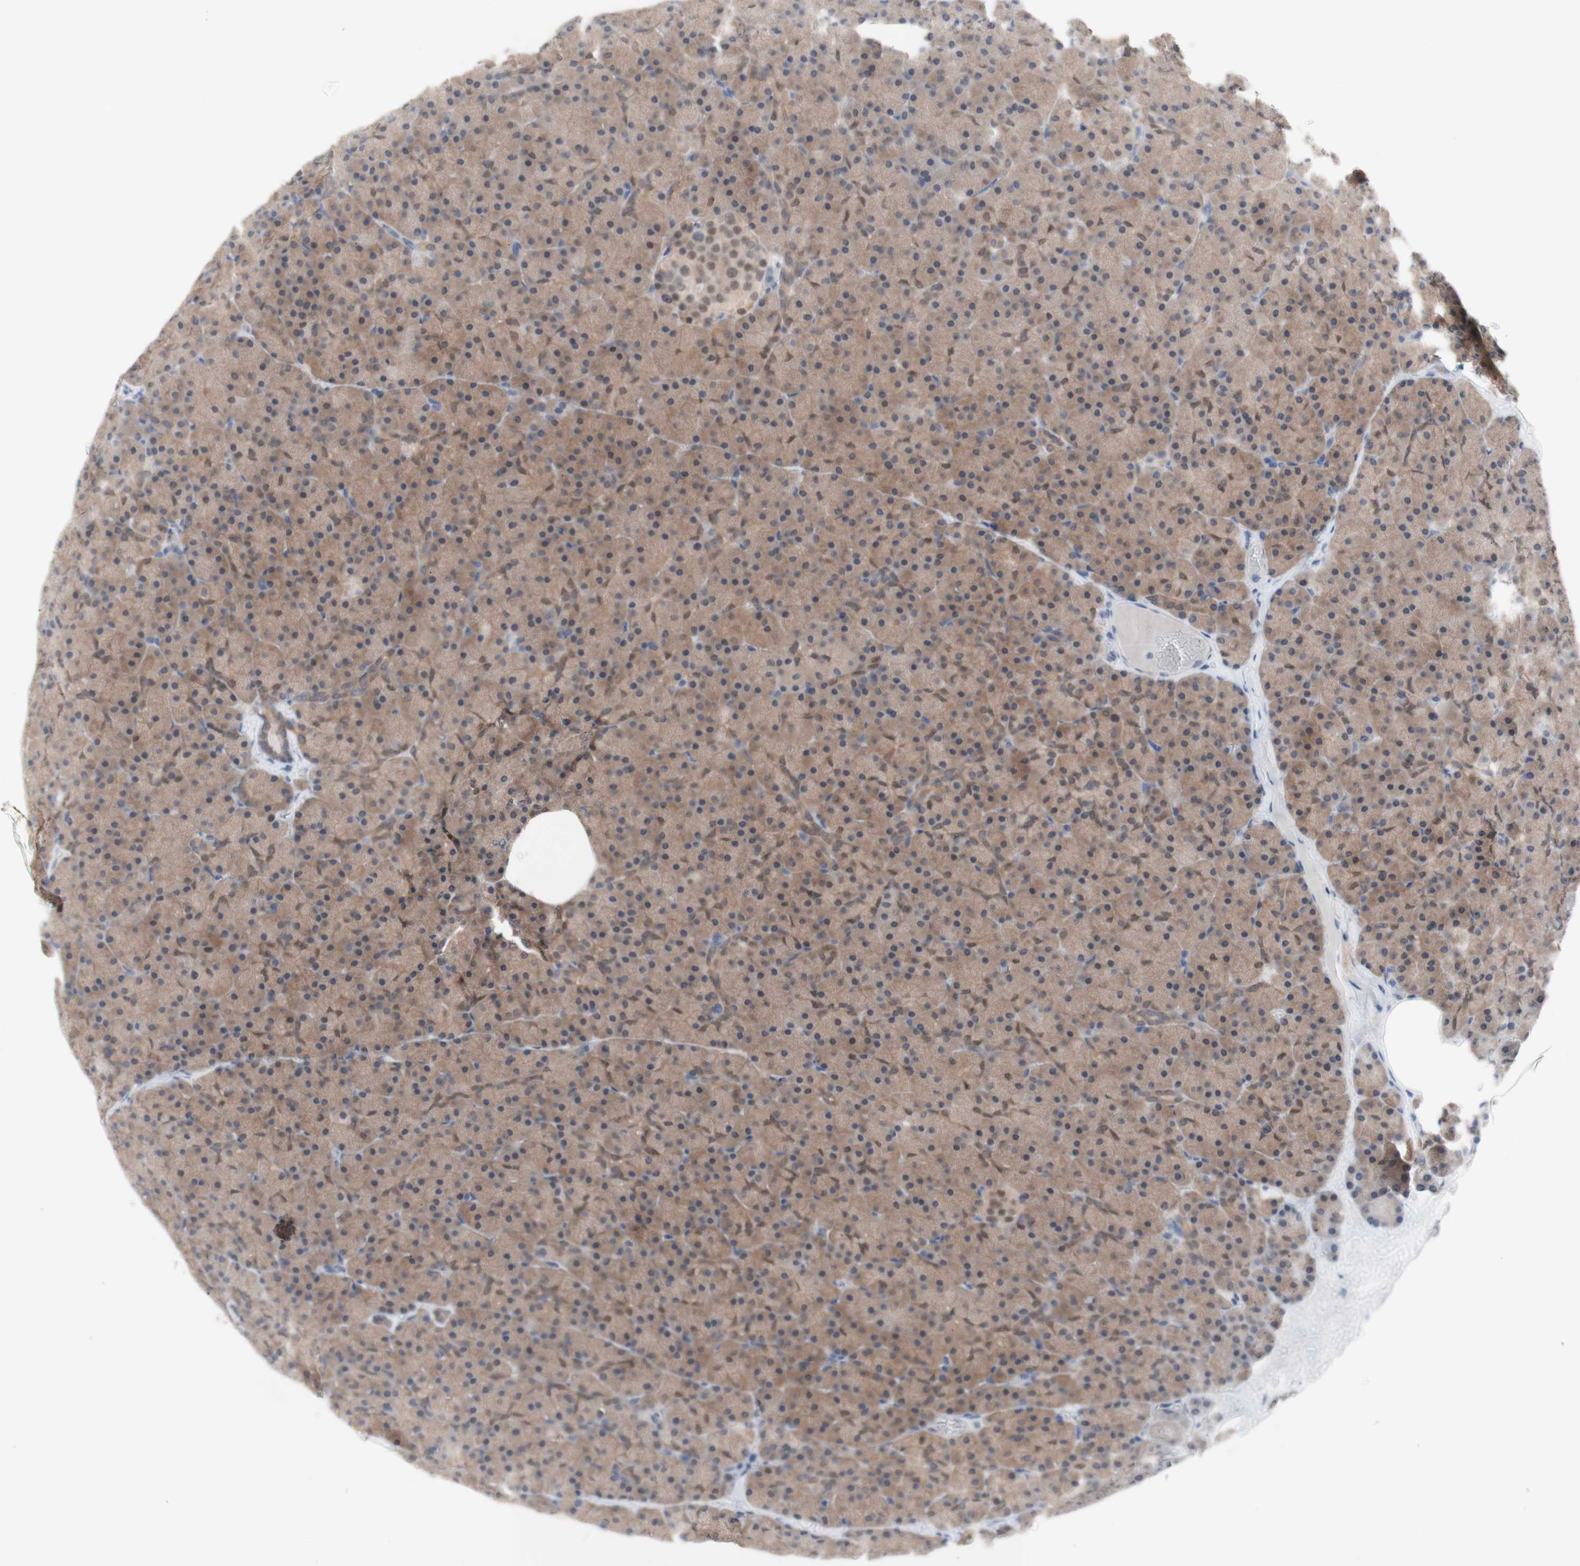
{"staining": {"intensity": "moderate", "quantity": ">75%", "location": "cytoplasmic/membranous"}, "tissue": "pancreas", "cell_type": "Exocrine glandular cells", "image_type": "normal", "snomed": [{"axis": "morphology", "description": "Normal tissue, NOS"}, {"axis": "topography", "description": "Pancreas"}], "caption": "An immunohistochemistry histopathology image of normal tissue is shown. Protein staining in brown labels moderate cytoplasmic/membranous positivity in pancreas within exocrine glandular cells. The staining is performed using DAB brown chromogen to label protein expression. The nuclei are counter-stained blue using hematoxylin.", "gene": "PRMT5", "patient": {"sex": "female", "age": 35}}